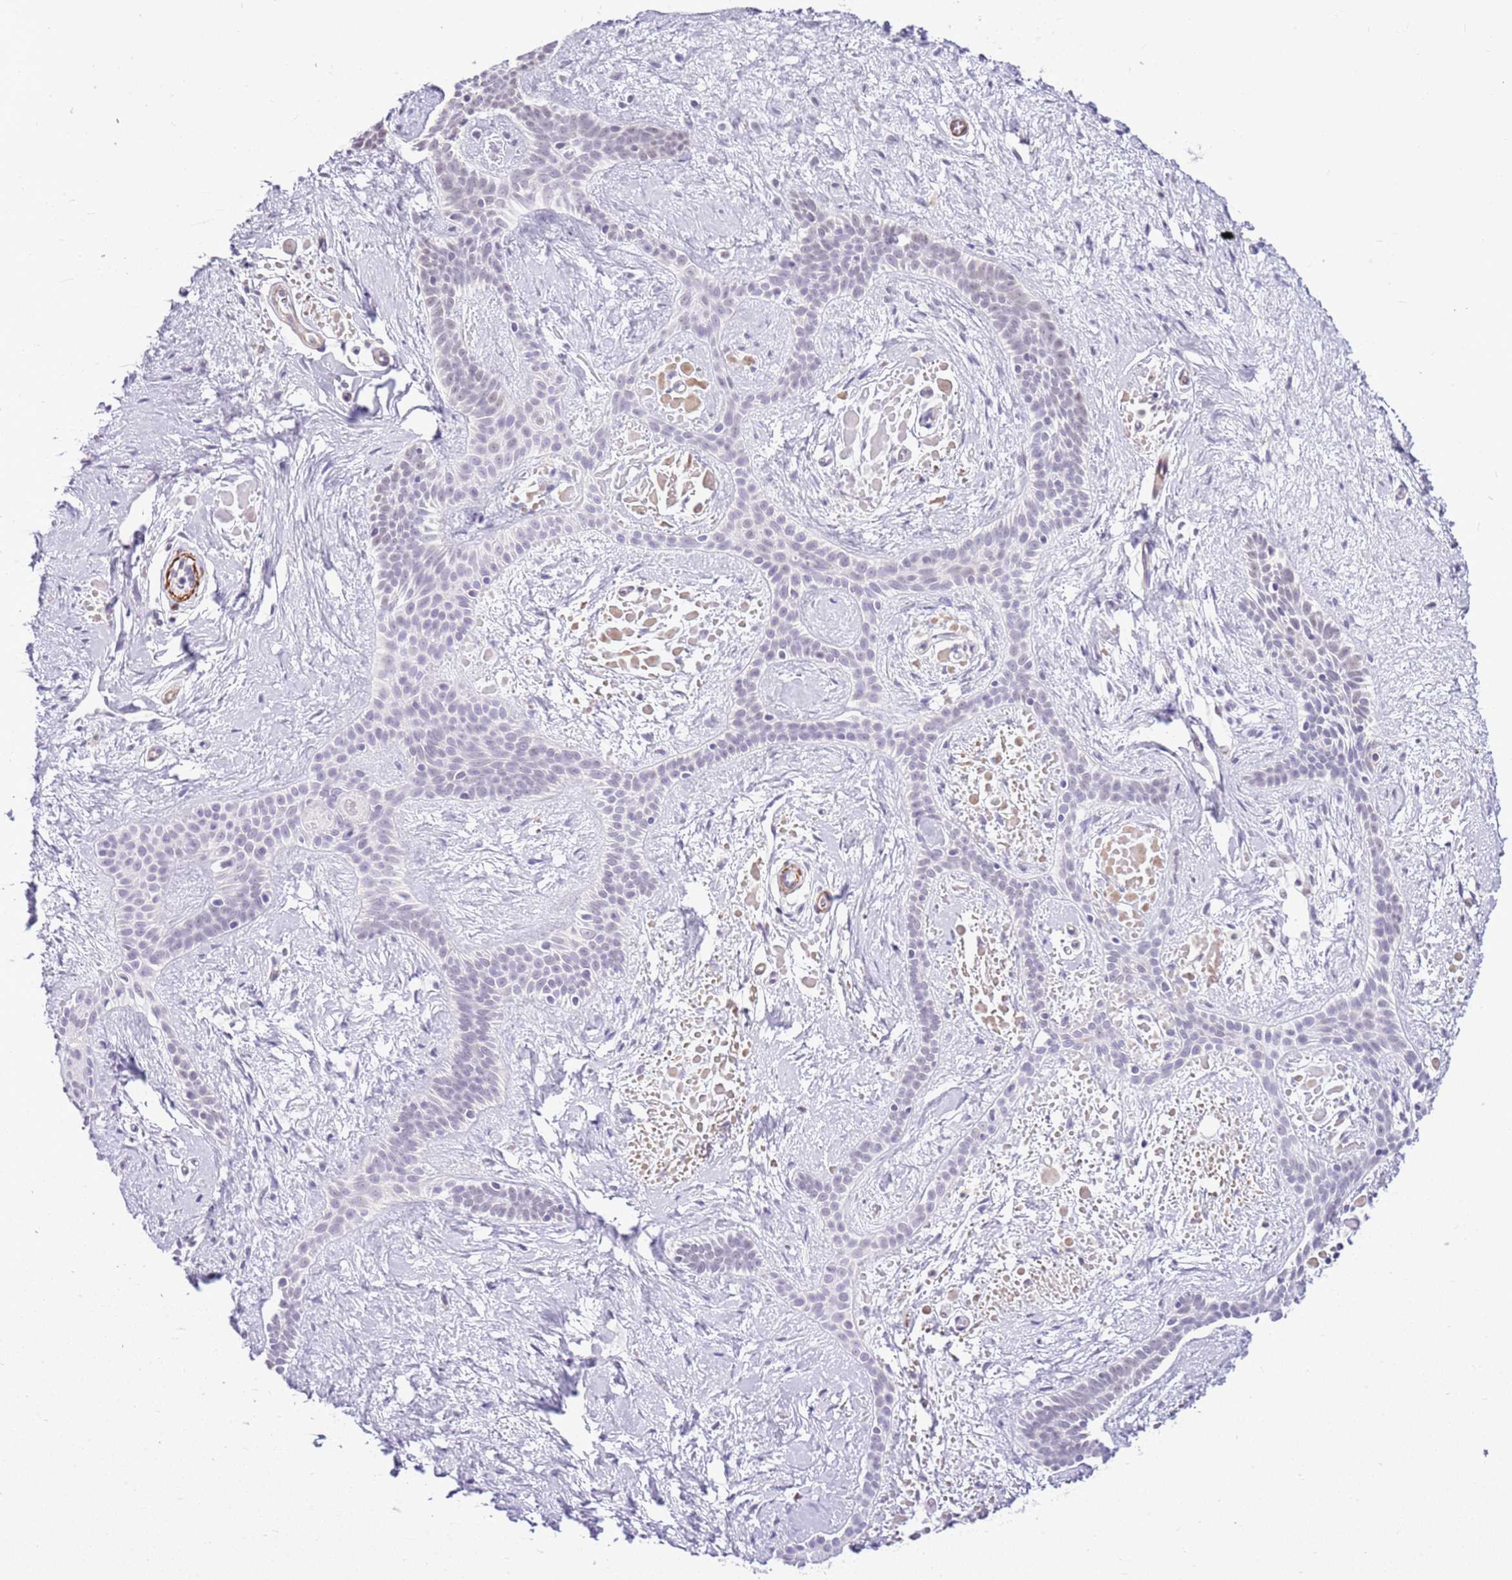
{"staining": {"intensity": "negative", "quantity": "none", "location": "none"}, "tissue": "skin cancer", "cell_type": "Tumor cells", "image_type": "cancer", "snomed": [{"axis": "morphology", "description": "Basal cell carcinoma"}, {"axis": "topography", "description": "Skin"}], "caption": "A photomicrograph of human skin cancer (basal cell carcinoma) is negative for staining in tumor cells.", "gene": "SMIM4", "patient": {"sex": "male", "age": 78}}